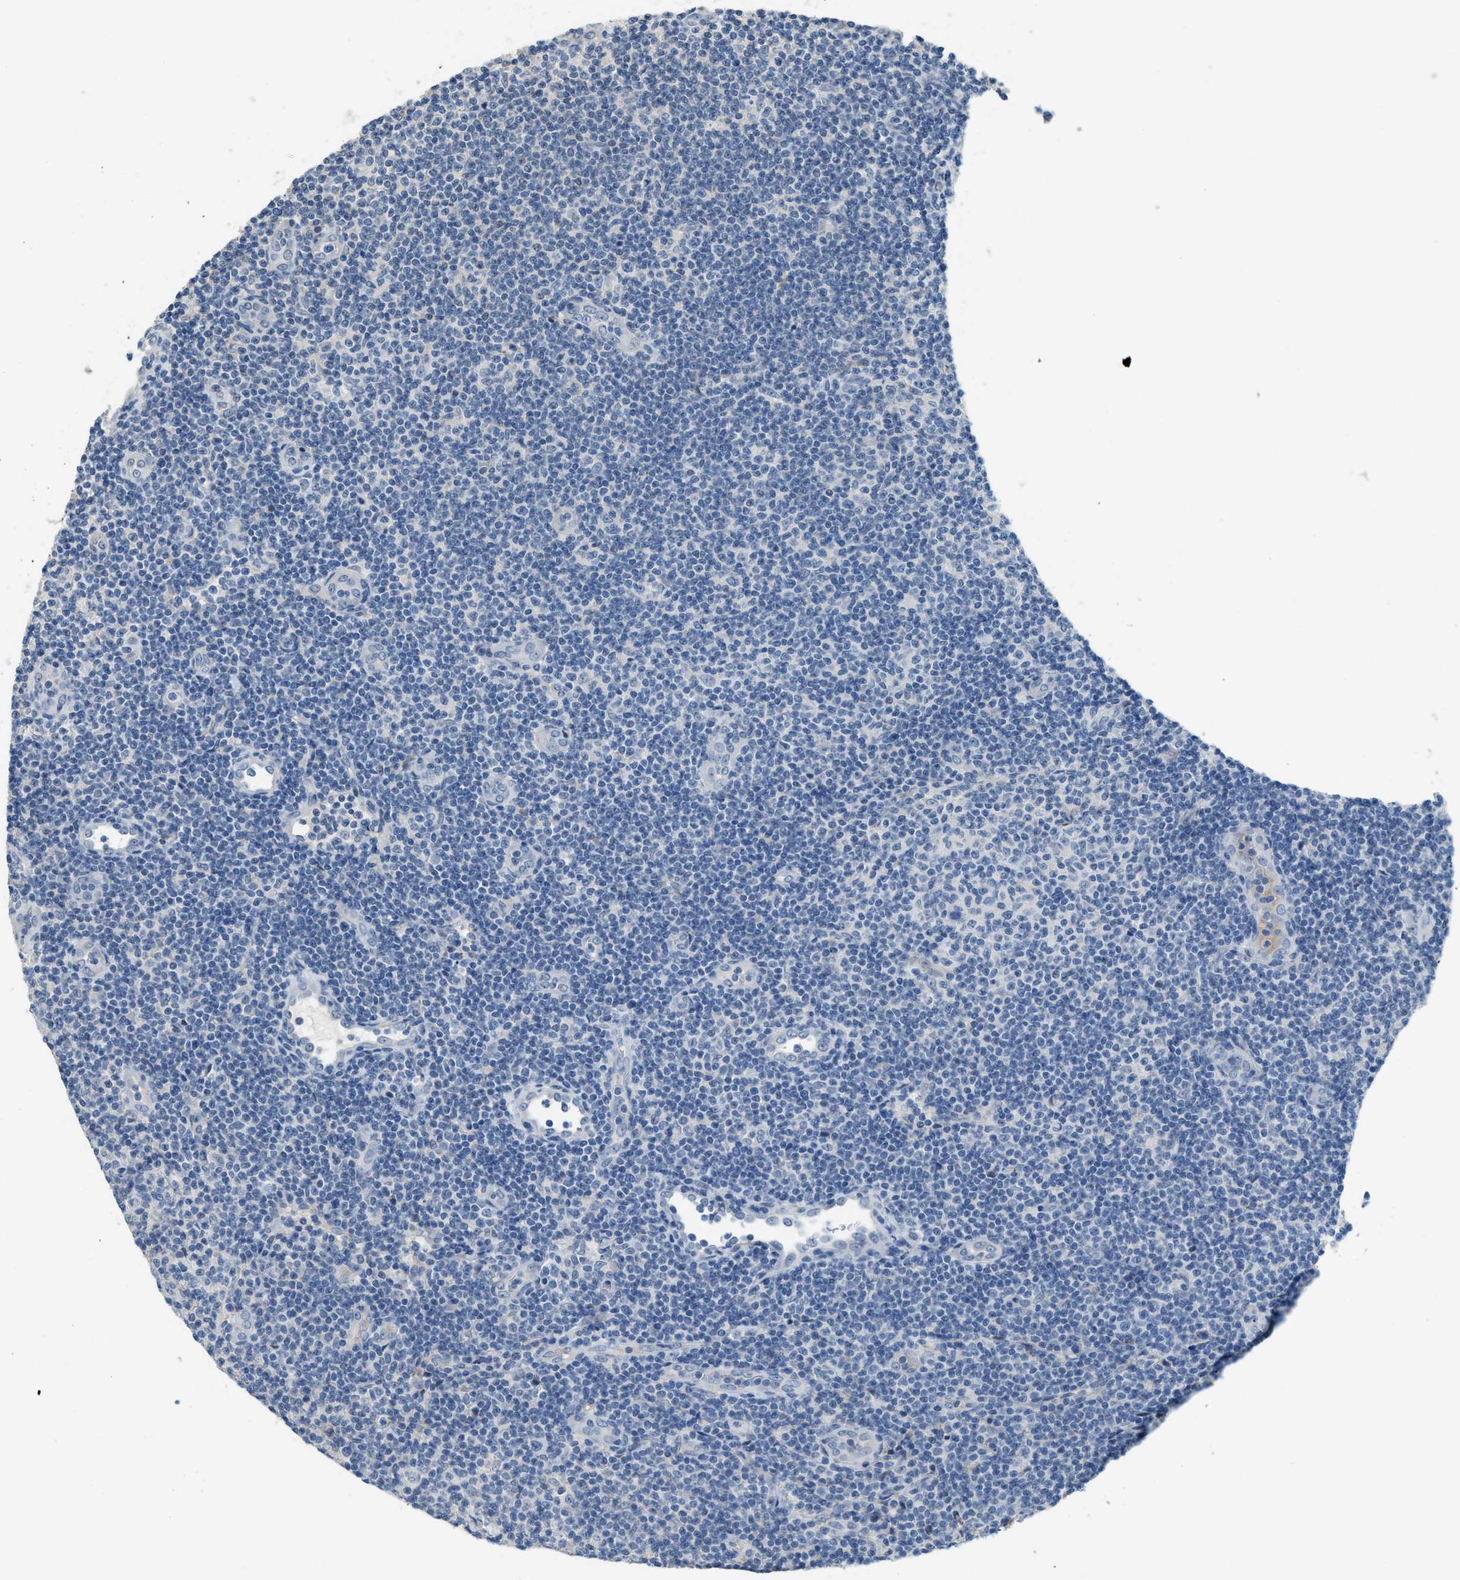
{"staining": {"intensity": "negative", "quantity": "none", "location": "none"}, "tissue": "lymphoma", "cell_type": "Tumor cells", "image_type": "cancer", "snomed": [{"axis": "morphology", "description": "Malignant lymphoma, non-Hodgkin's type, High grade"}, {"axis": "topography", "description": "Lymph node"}], "caption": "Lymphoma stained for a protein using IHC reveals no expression tumor cells.", "gene": "TMEM154", "patient": {"sex": "female", "age": 76}}